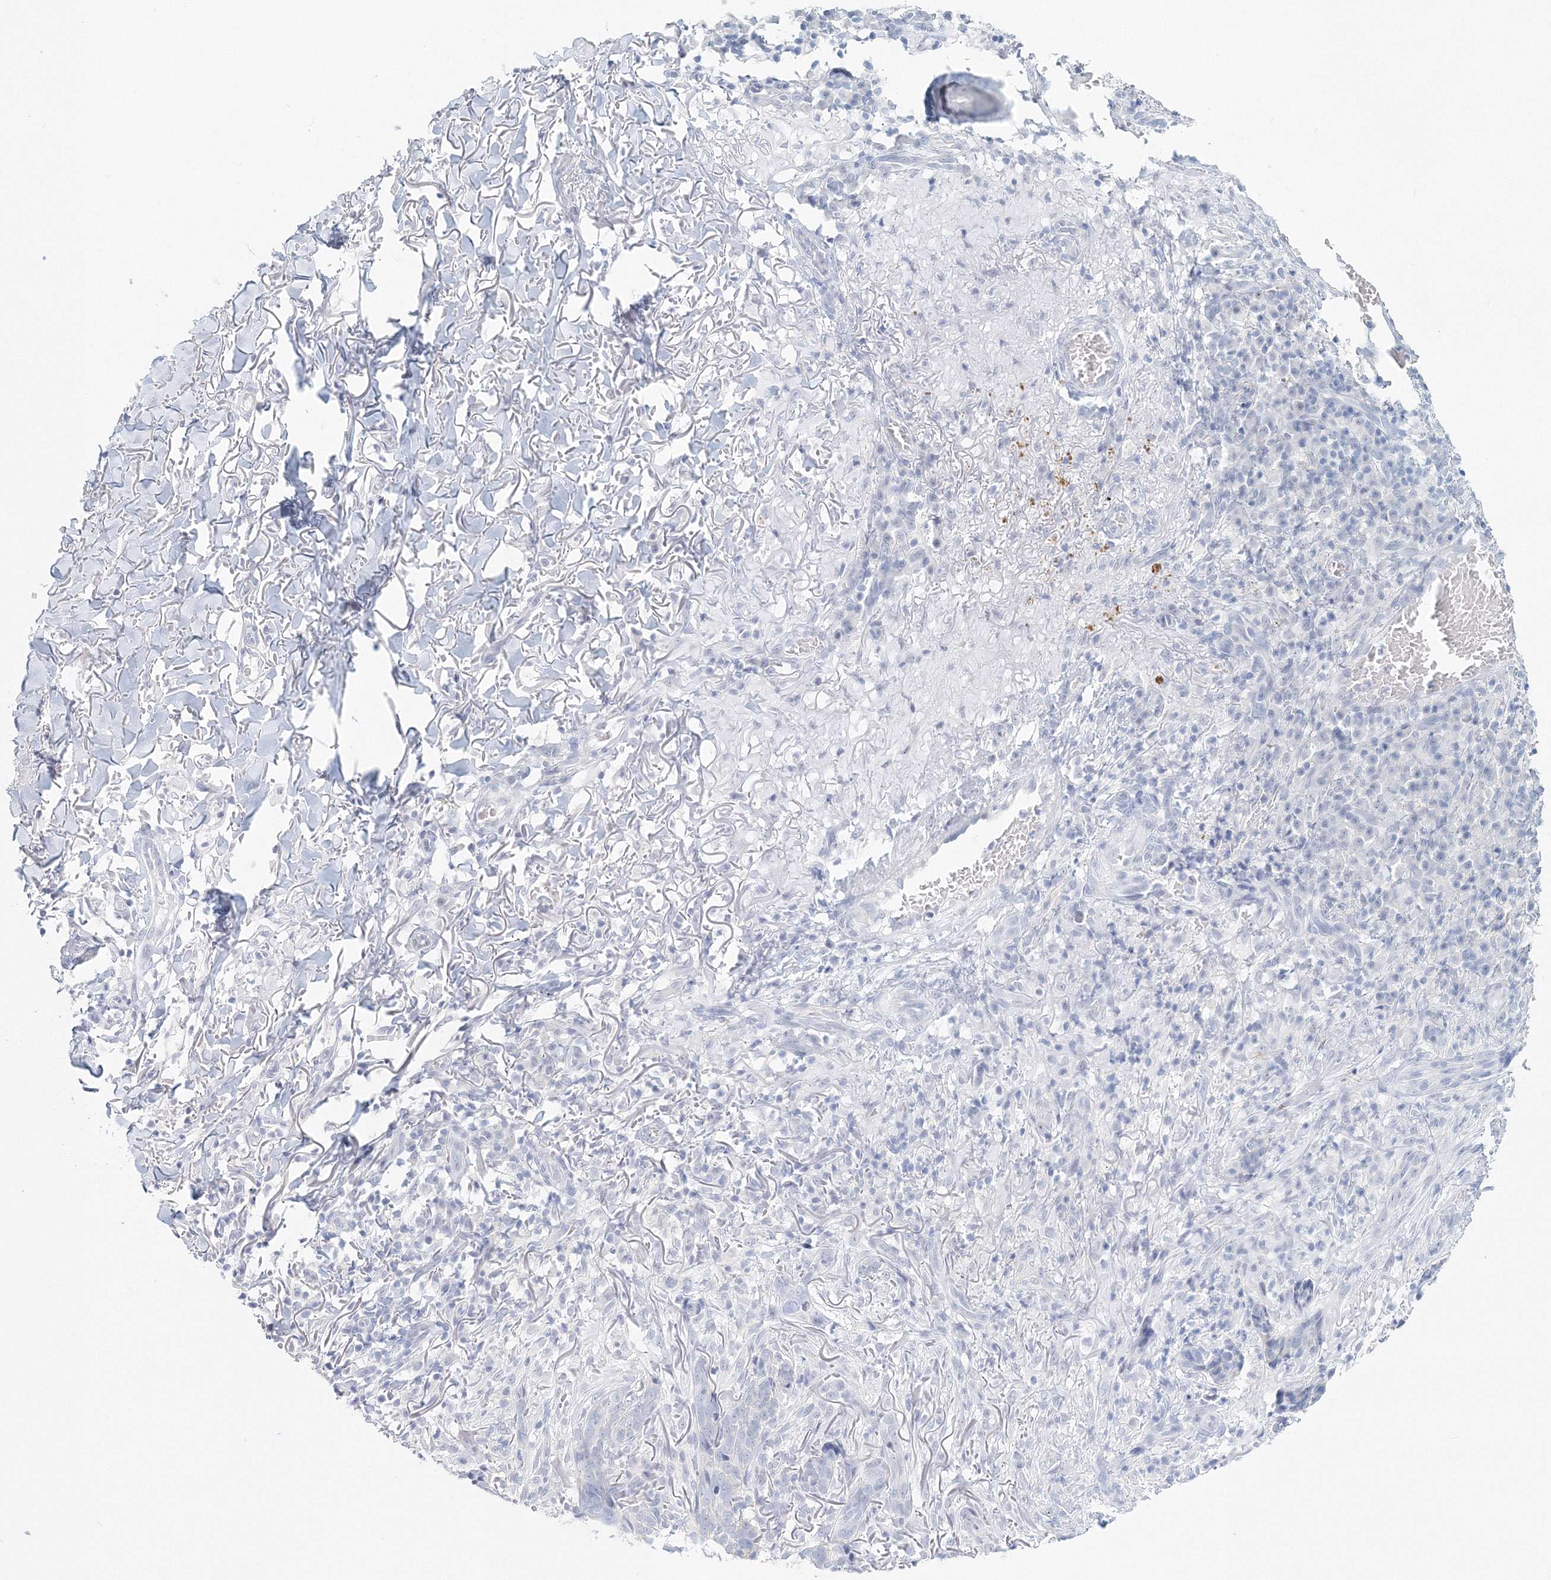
{"staining": {"intensity": "negative", "quantity": "none", "location": "none"}, "tissue": "skin cancer", "cell_type": "Tumor cells", "image_type": "cancer", "snomed": [{"axis": "morphology", "description": "Basal cell carcinoma"}, {"axis": "topography", "description": "Skin"}], "caption": "The image reveals no staining of tumor cells in basal cell carcinoma (skin).", "gene": "VSIG1", "patient": {"sex": "male", "age": 85}}